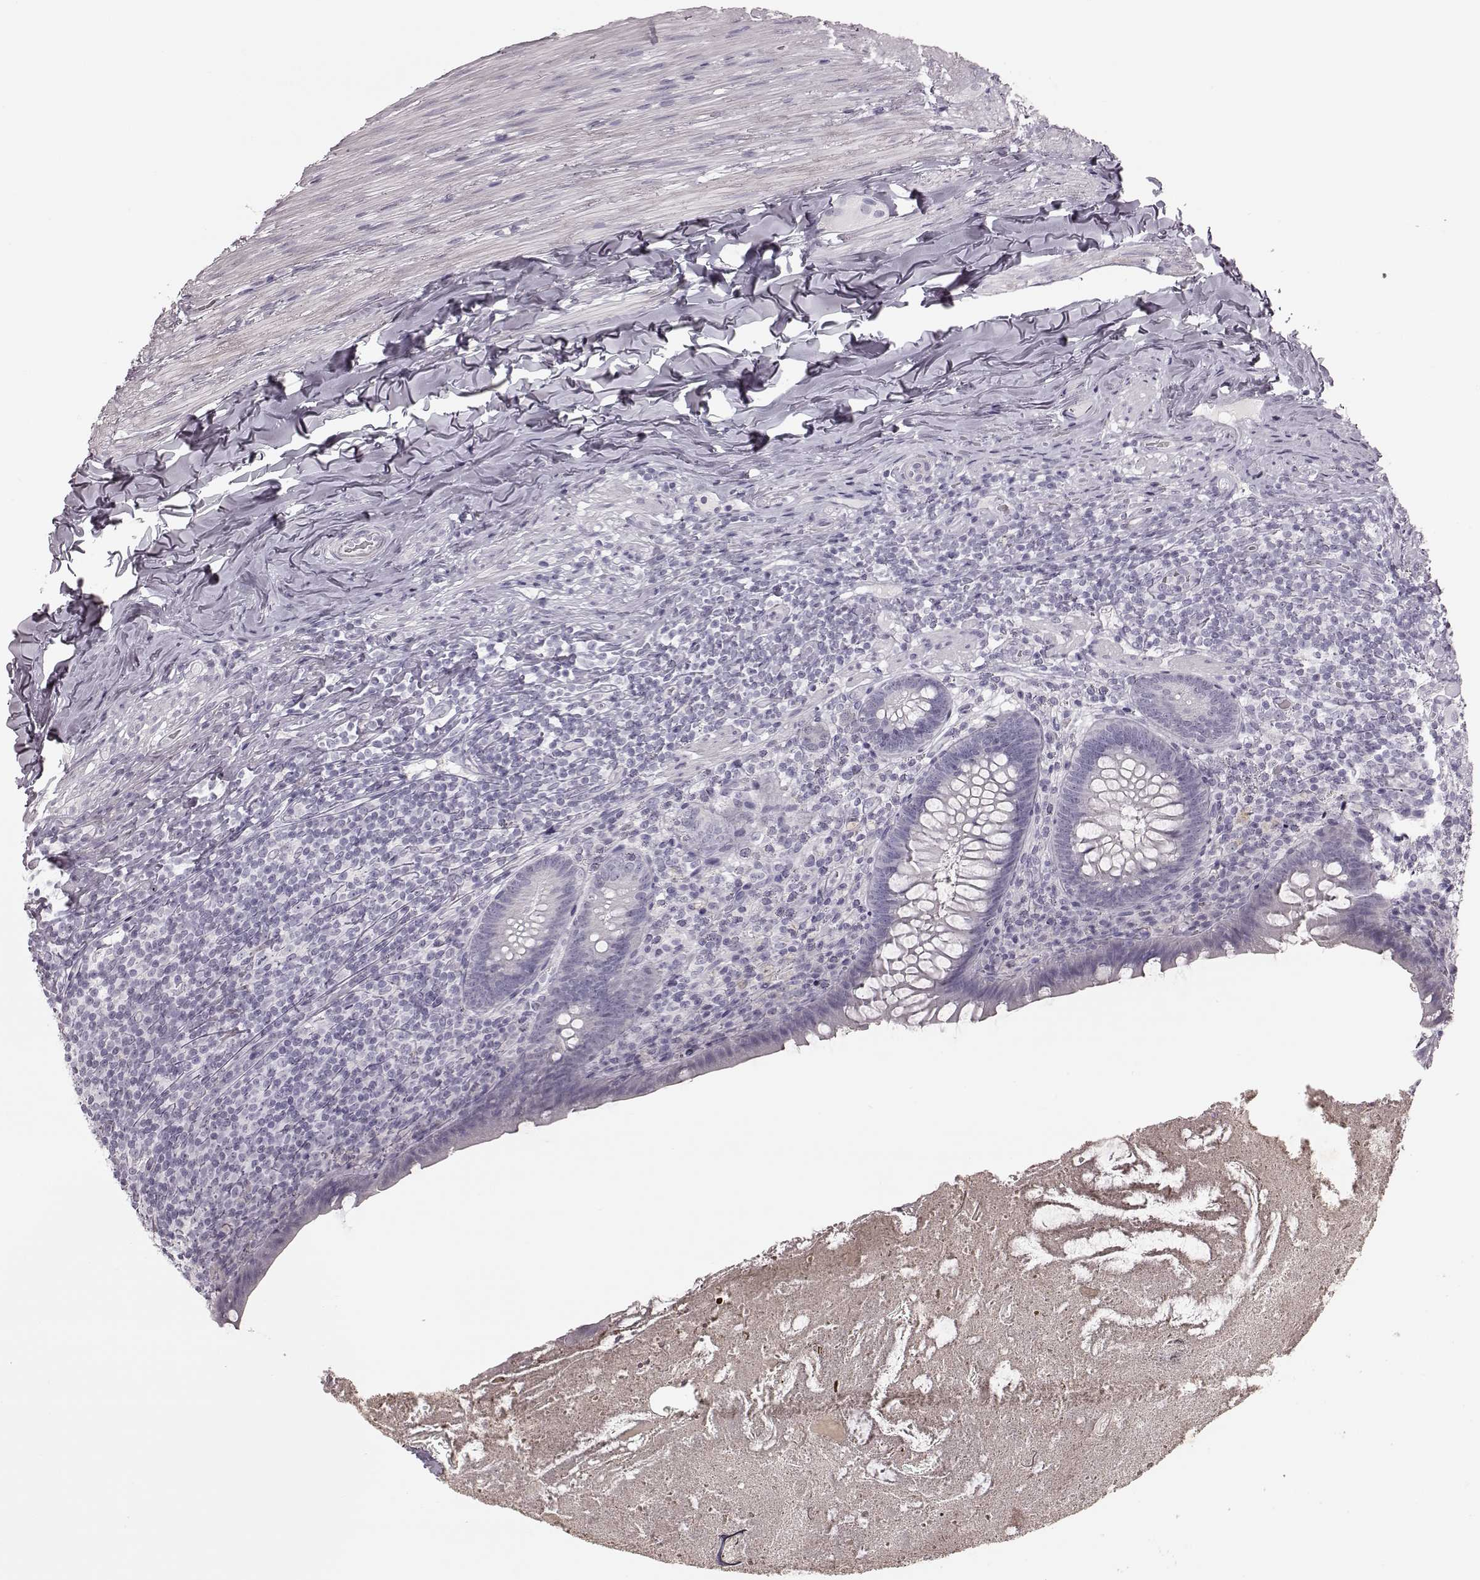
{"staining": {"intensity": "negative", "quantity": "none", "location": "none"}, "tissue": "appendix", "cell_type": "Glandular cells", "image_type": "normal", "snomed": [{"axis": "morphology", "description": "Normal tissue, NOS"}, {"axis": "topography", "description": "Appendix"}], "caption": "The micrograph exhibits no significant expression in glandular cells of appendix. (DAB immunohistochemistry with hematoxylin counter stain).", "gene": "ZNF433", "patient": {"sex": "male", "age": 47}}